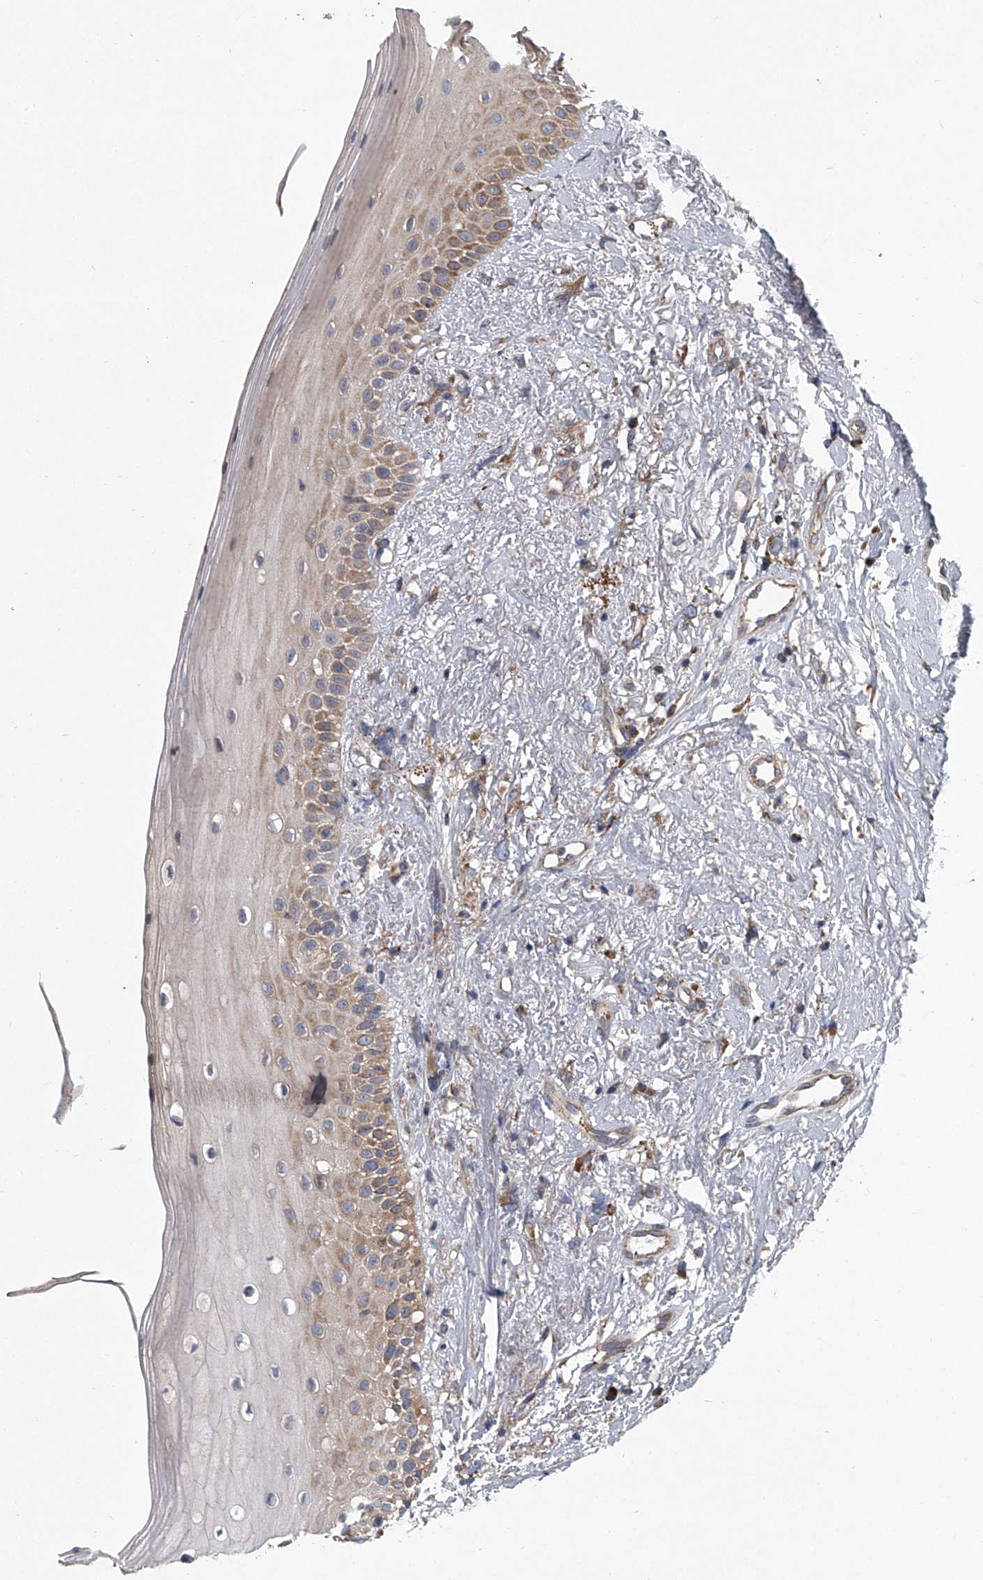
{"staining": {"intensity": "strong", "quantity": "25%-75%", "location": "cytoplasmic/membranous"}, "tissue": "oral mucosa", "cell_type": "Squamous epithelial cells", "image_type": "normal", "snomed": [{"axis": "morphology", "description": "Normal tissue, NOS"}, {"axis": "topography", "description": "Oral tissue"}], "caption": "Oral mucosa stained with DAB (3,3'-diaminobenzidine) immunohistochemistry (IHC) displays high levels of strong cytoplasmic/membranous expression in about 25%-75% of squamous epithelial cells.", "gene": "ZC3H15", "patient": {"sex": "female", "age": 63}}